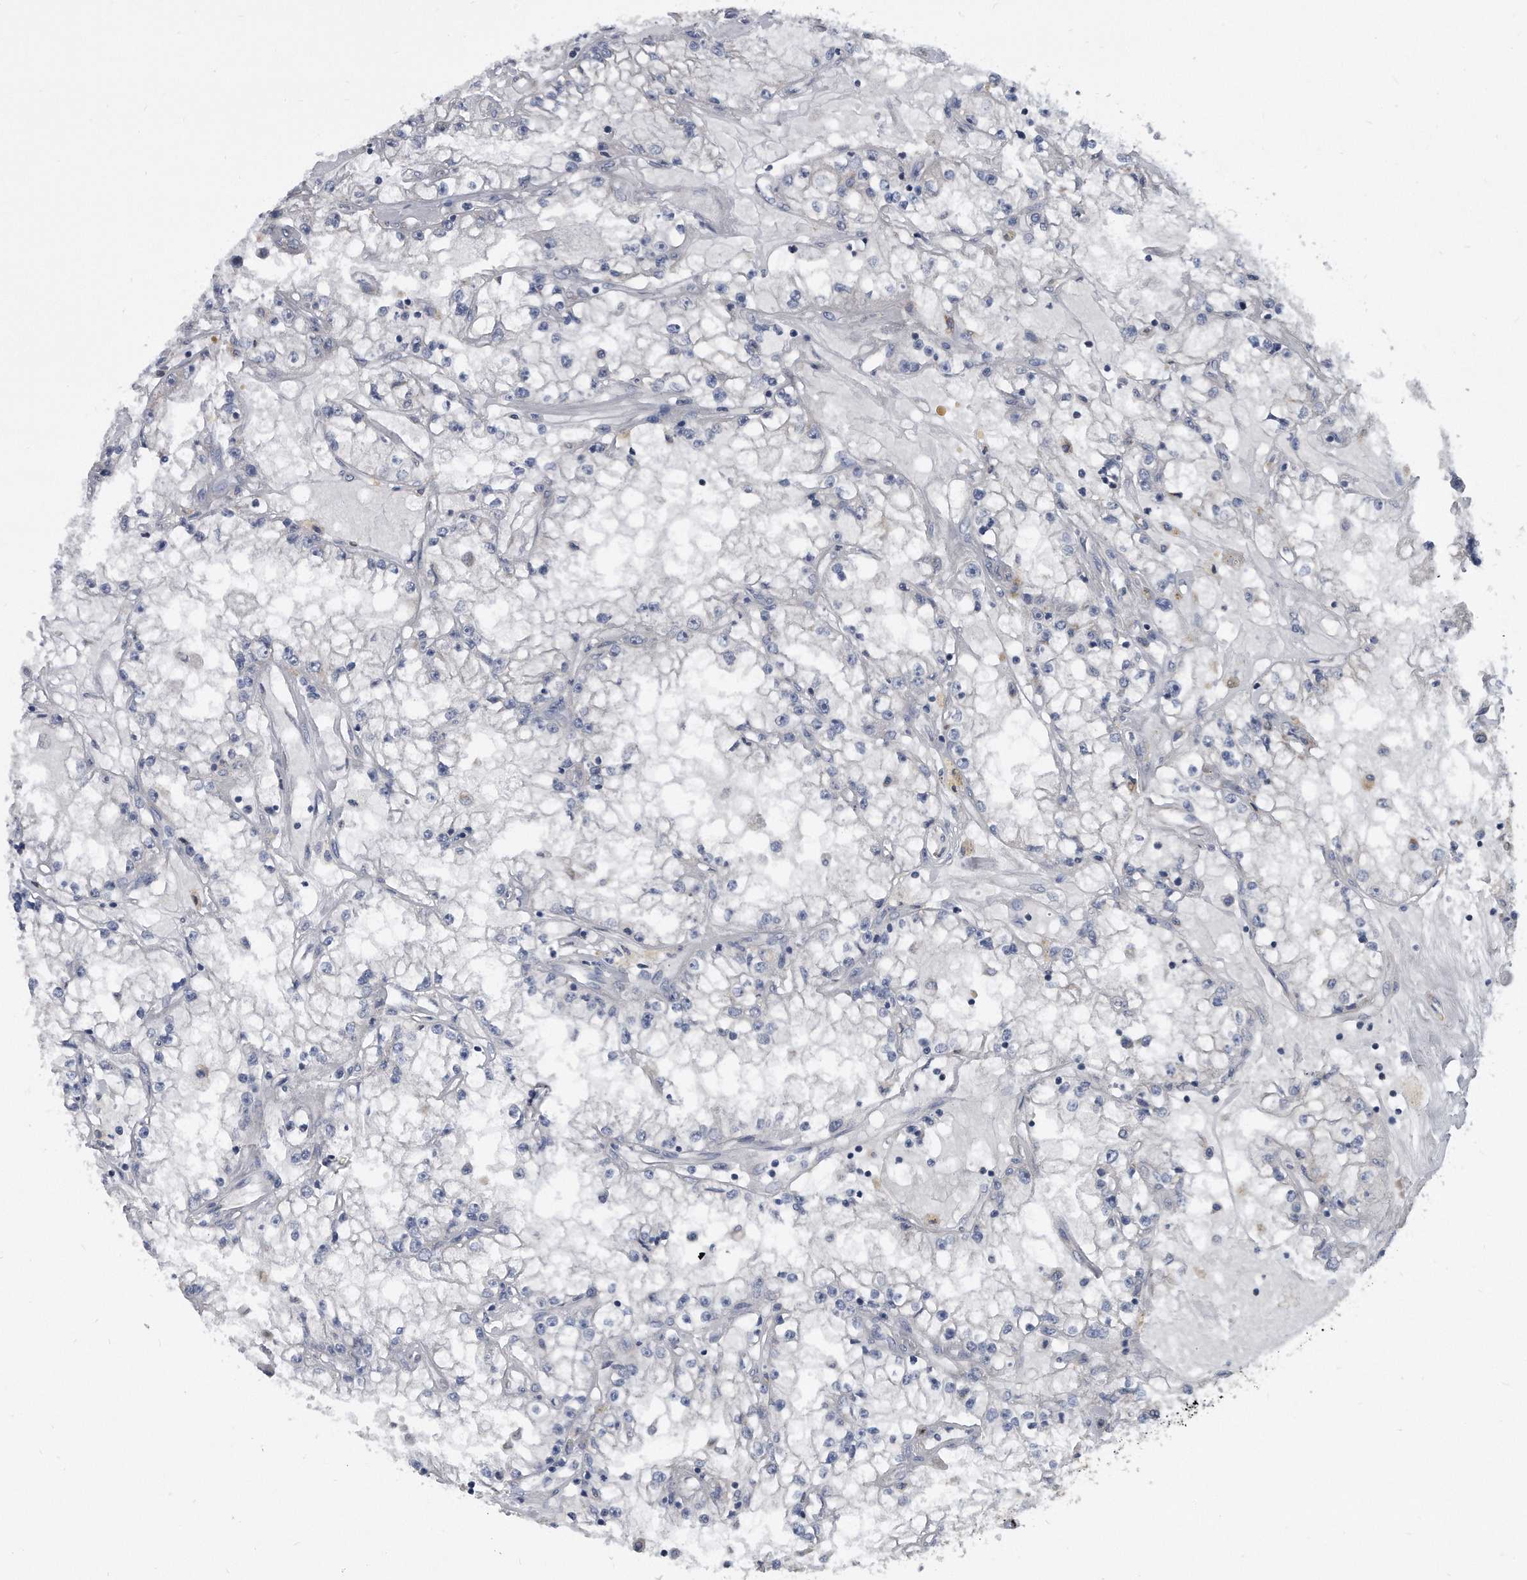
{"staining": {"intensity": "negative", "quantity": "none", "location": "none"}, "tissue": "renal cancer", "cell_type": "Tumor cells", "image_type": "cancer", "snomed": [{"axis": "morphology", "description": "Adenocarcinoma, NOS"}, {"axis": "topography", "description": "Kidney"}], "caption": "A high-resolution image shows immunohistochemistry staining of renal cancer (adenocarcinoma), which demonstrates no significant staining in tumor cells.", "gene": "CCDC47", "patient": {"sex": "male", "age": 56}}